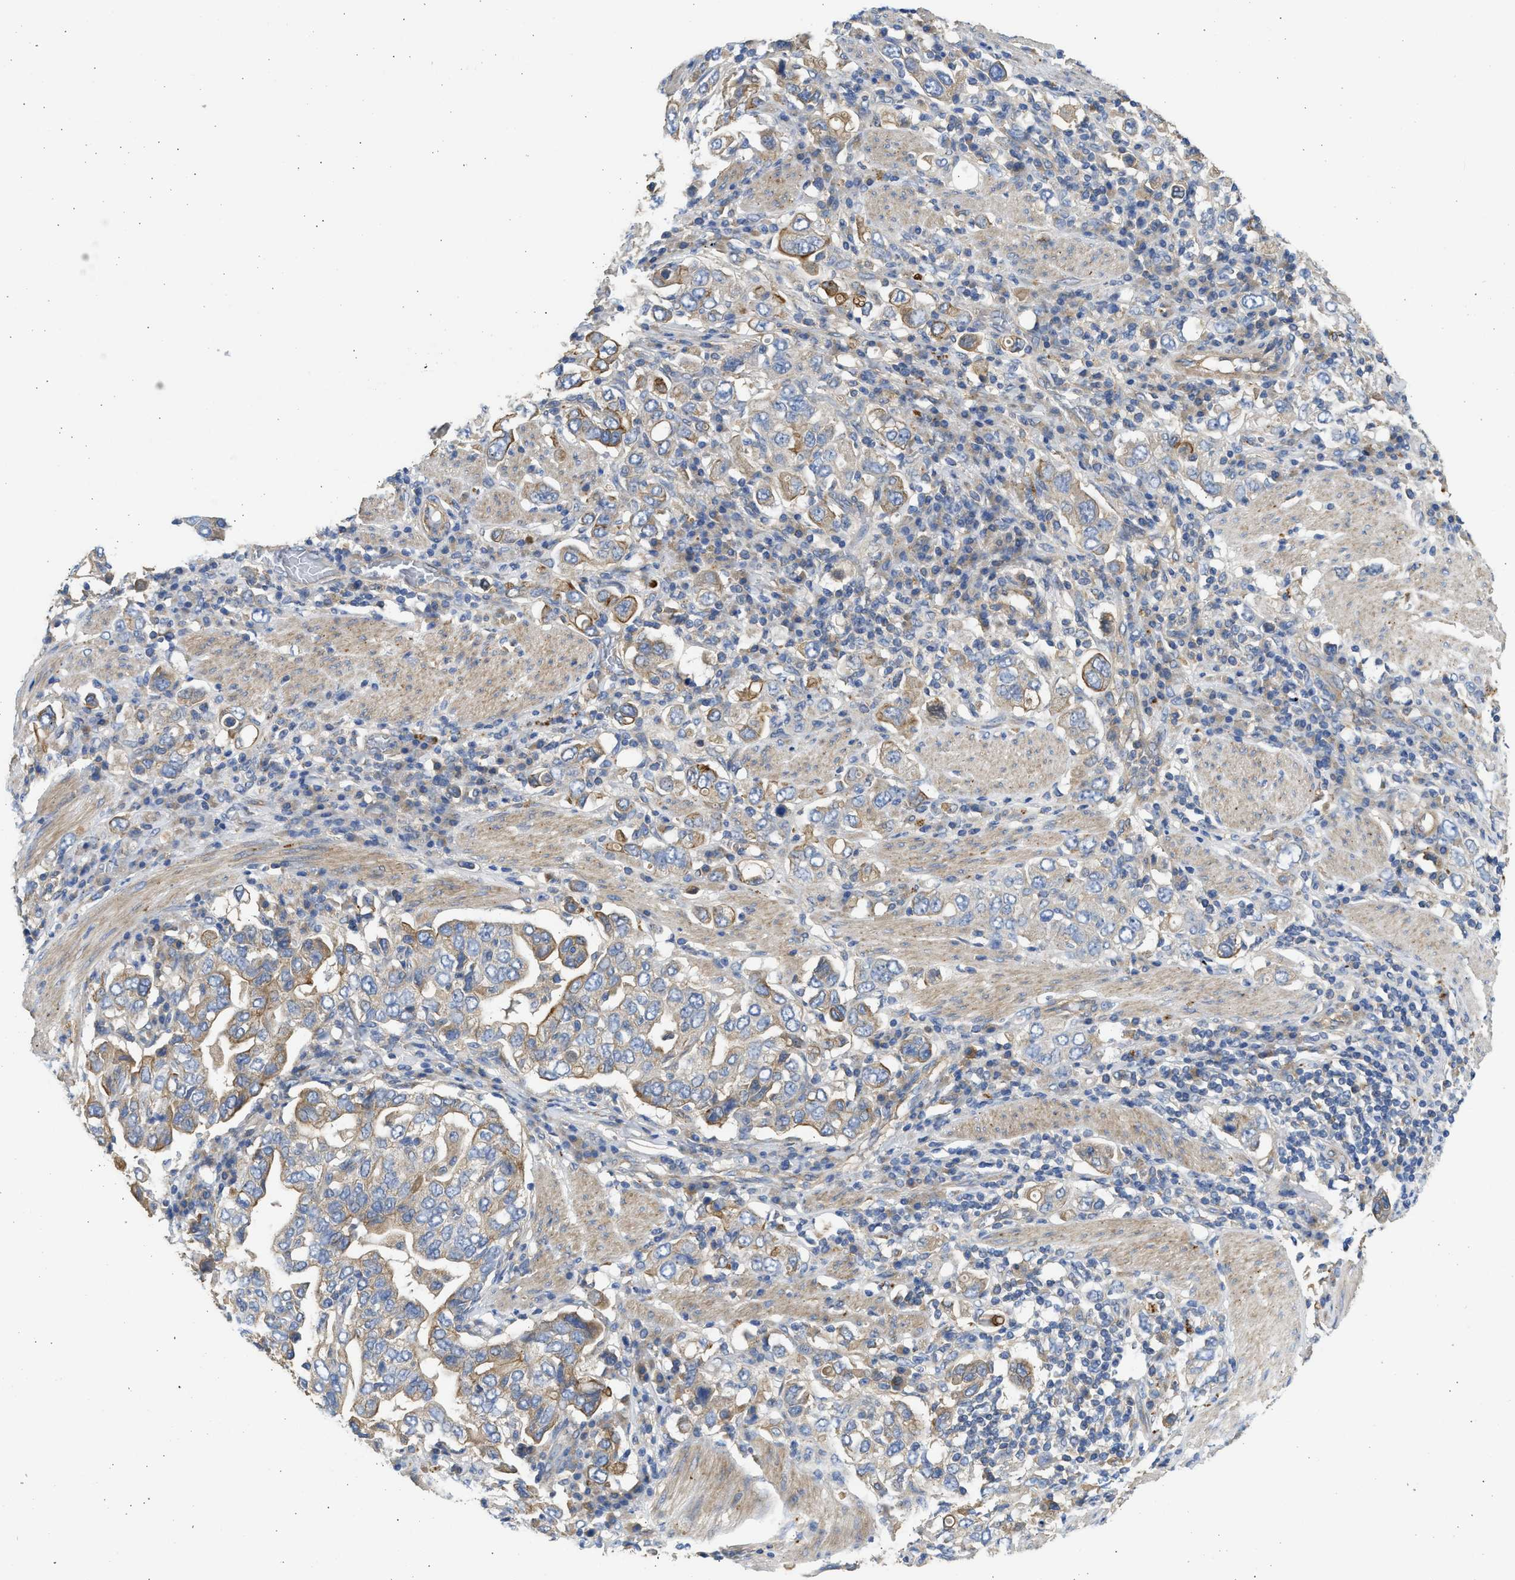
{"staining": {"intensity": "moderate", "quantity": "25%-75%", "location": "cytoplasmic/membranous"}, "tissue": "stomach cancer", "cell_type": "Tumor cells", "image_type": "cancer", "snomed": [{"axis": "morphology", "description": "Adenocarcinoma, NOS"}, {"axis": "topography", "description": "Stomach, upper"}], "caption": "This is an image of IHC staining of stomach cancer (adenocarcinoma), which shows moderate expression in the cytoplasmic/membranous of tumor cells.", "gene": "CSRNP2", "patient": {"sex": "male", "age": 62}}